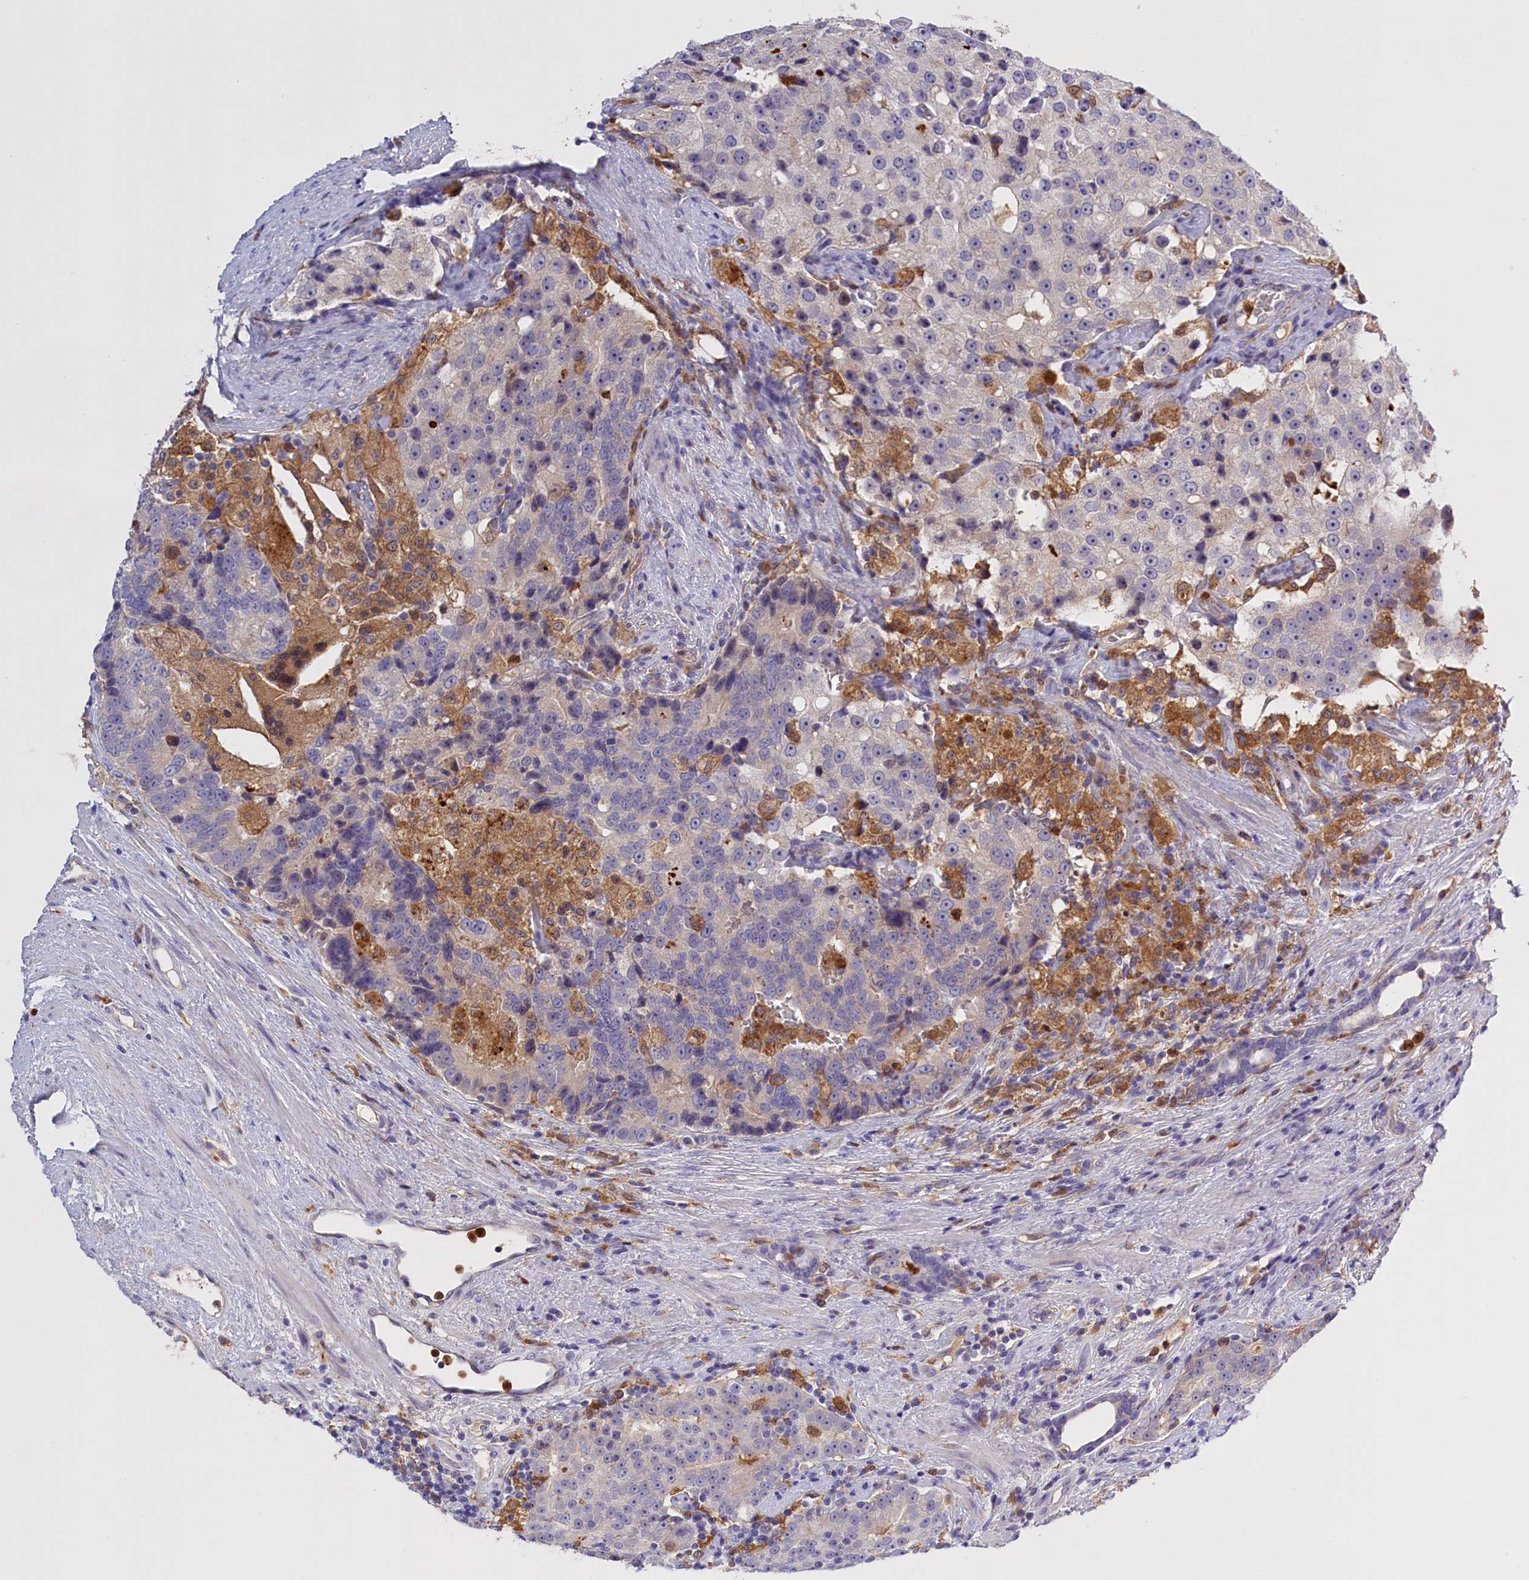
{"staining": {"intensity": "negative", "quantity": "none", "location": "none"}, "tissue": "prostate cancer", "cell_type": "Tumor cells", "image_type": "cancer", "snomed": [{"axis": "morphology", "description": "Adenocarcinoma, High grade"}, {"axis": "topography", "description": "Prostate"}], "caption": "This is a photomicrograph of immunohistochemistry (IHC) staining of prostate high-grade adenocarcinoma, which shows no positivity in tumor cells.", "gene": "FAM149B1", "patient": {"sex": "male", "age": 70}}